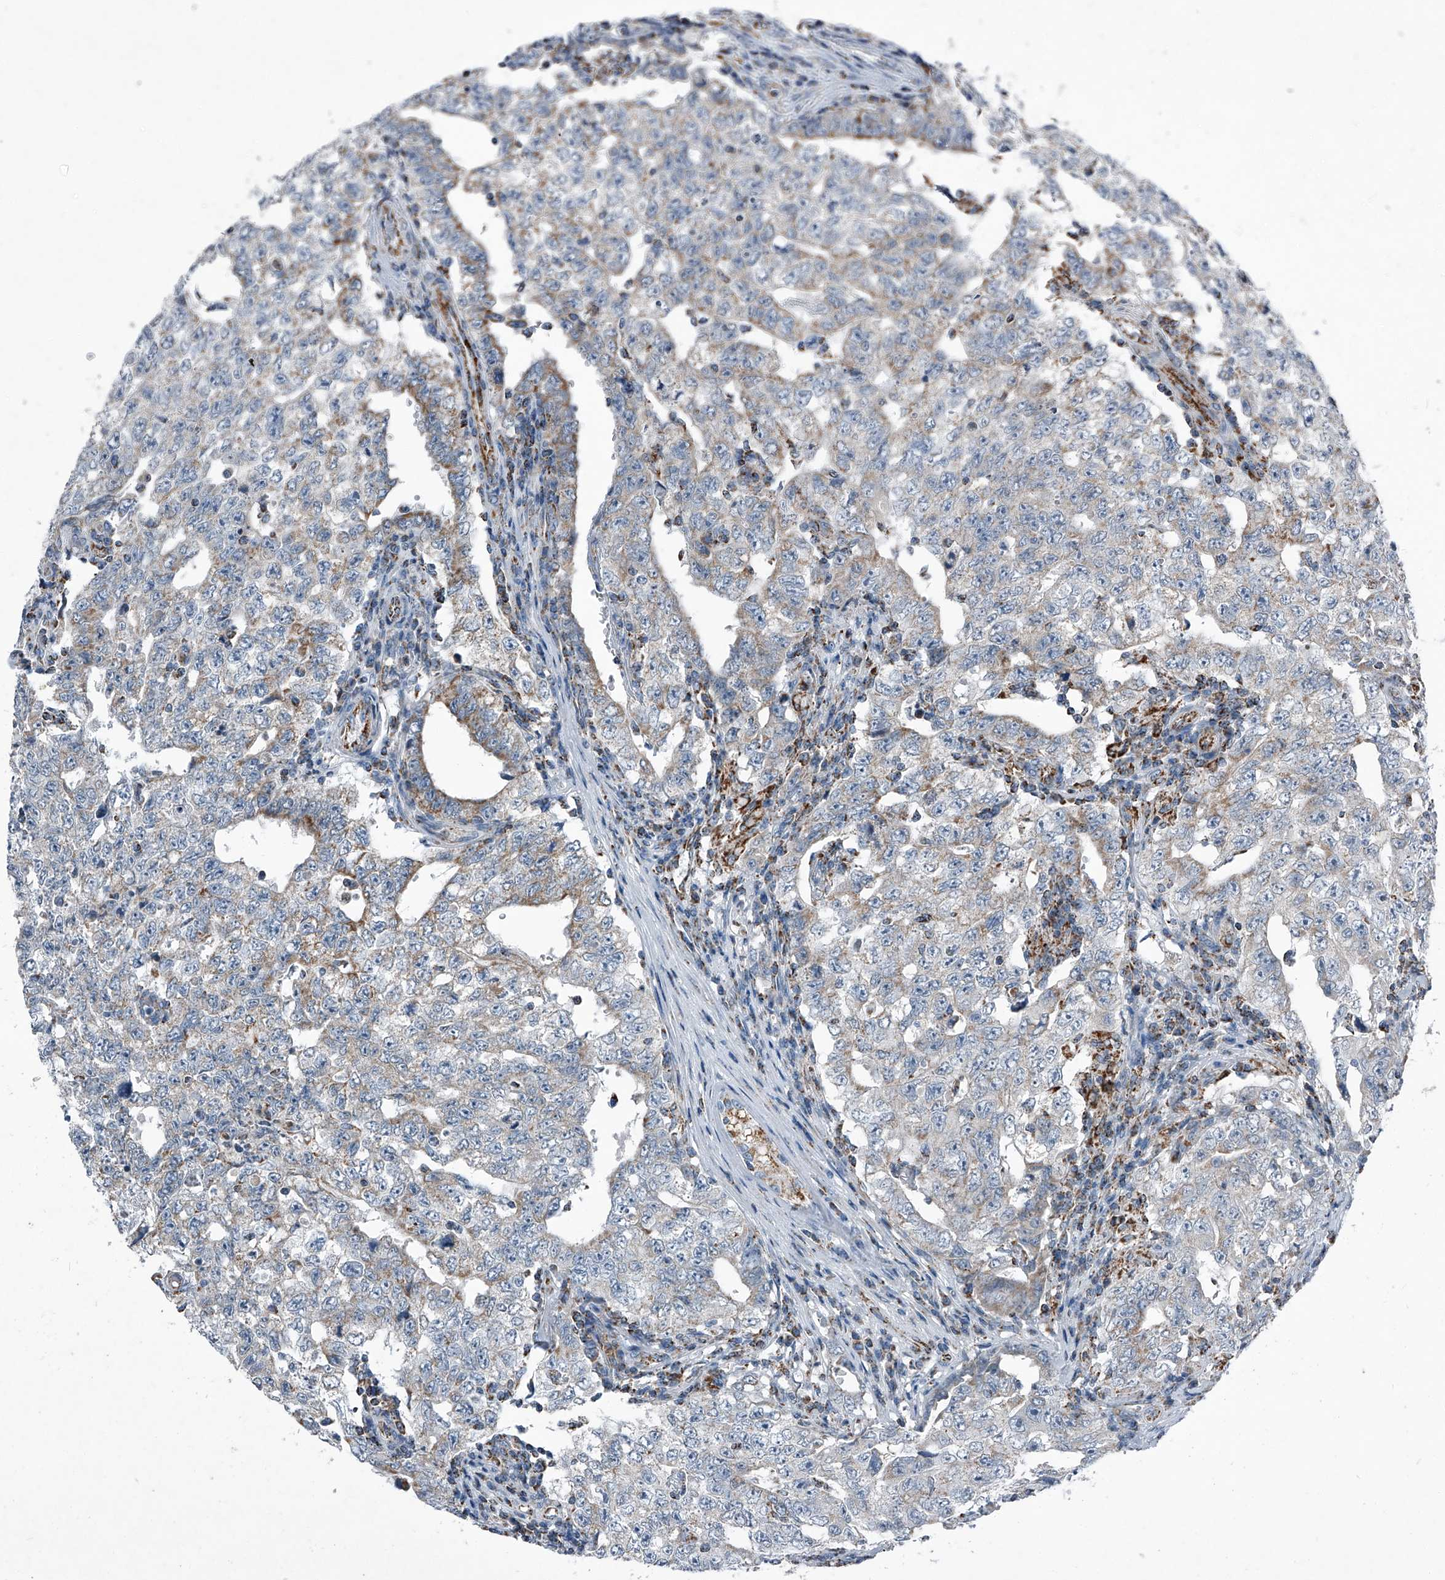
{"staining": {"intensity": "weak", "quantity": "25%-75%", "location": "cytoplasmic/membranous"}, "tissue": "testis cancer", "cell_type": "Tumor cells", "image_type": "cancer", "snomed": [{"axis": "morphology", "description": "Carcinoma, Embryonal, NOS"}, {"axis": "topography", "description": "Testis"}], "caption": "IHC (DAB) staining of human testis cancer reveals weak cytoplasmic/membranous protein staining in approximately 25%-75% of tumor cells.", "gene": "CHRNA7", "patient": {"sex": "male", "age": 26}}